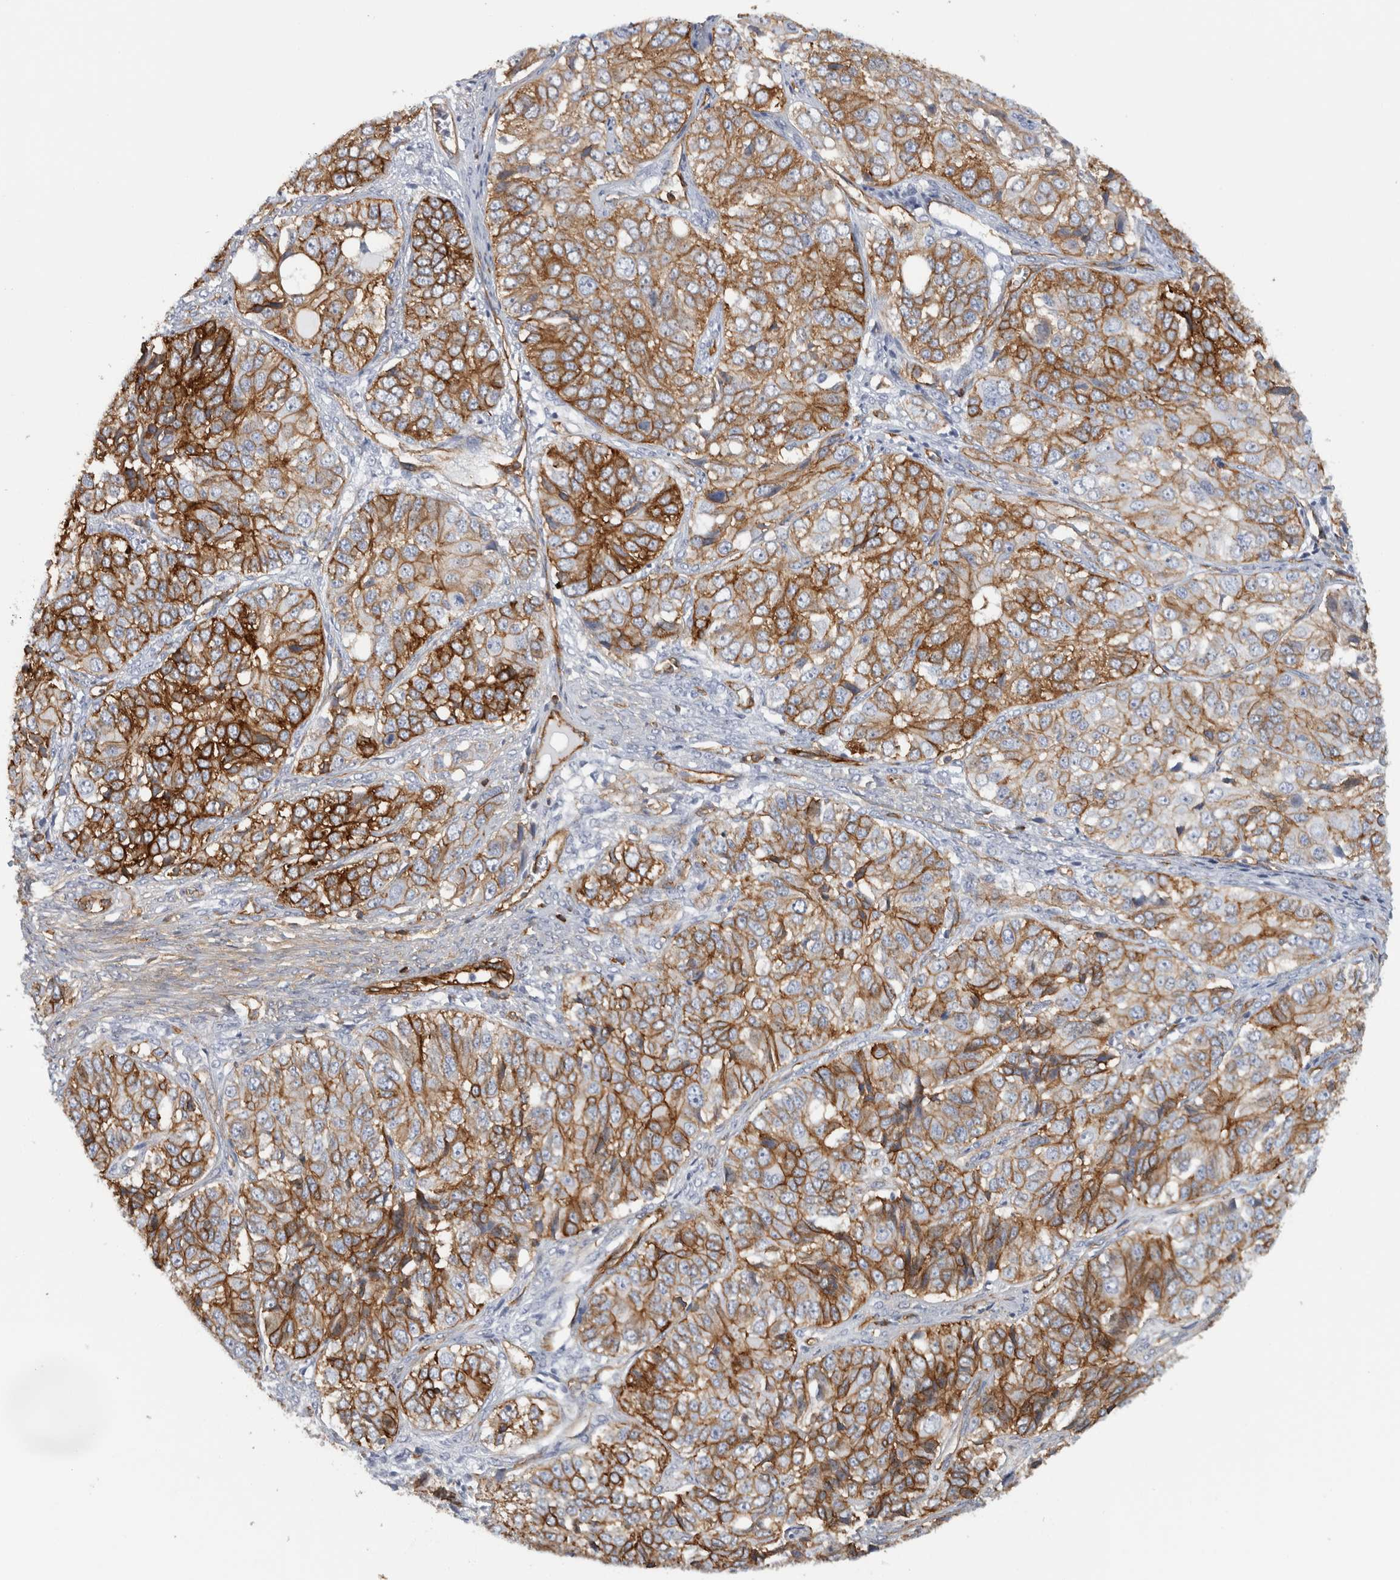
{"staining": {"intensity": "strong", "quantity": ">75%", "location": "cytoplasmic/membranous"}, "tissue": "ovarian cancer", "cell_type": "Tumor cells", "image_type": "cancer", "snomed": [{"axis": "morphology", "description": "Carcinoma, endometroid"}, {"axis": "topography", "description": "Ovary"}], "caption": "This is an image of immunohistochemistry staining of endometroid carcinoma (ovarian), which shows strong expression in the cytoplasmic/membranous of tumor cells.", "gene": "AHNAK", "patient": {"sex": "female", "age": 51}}